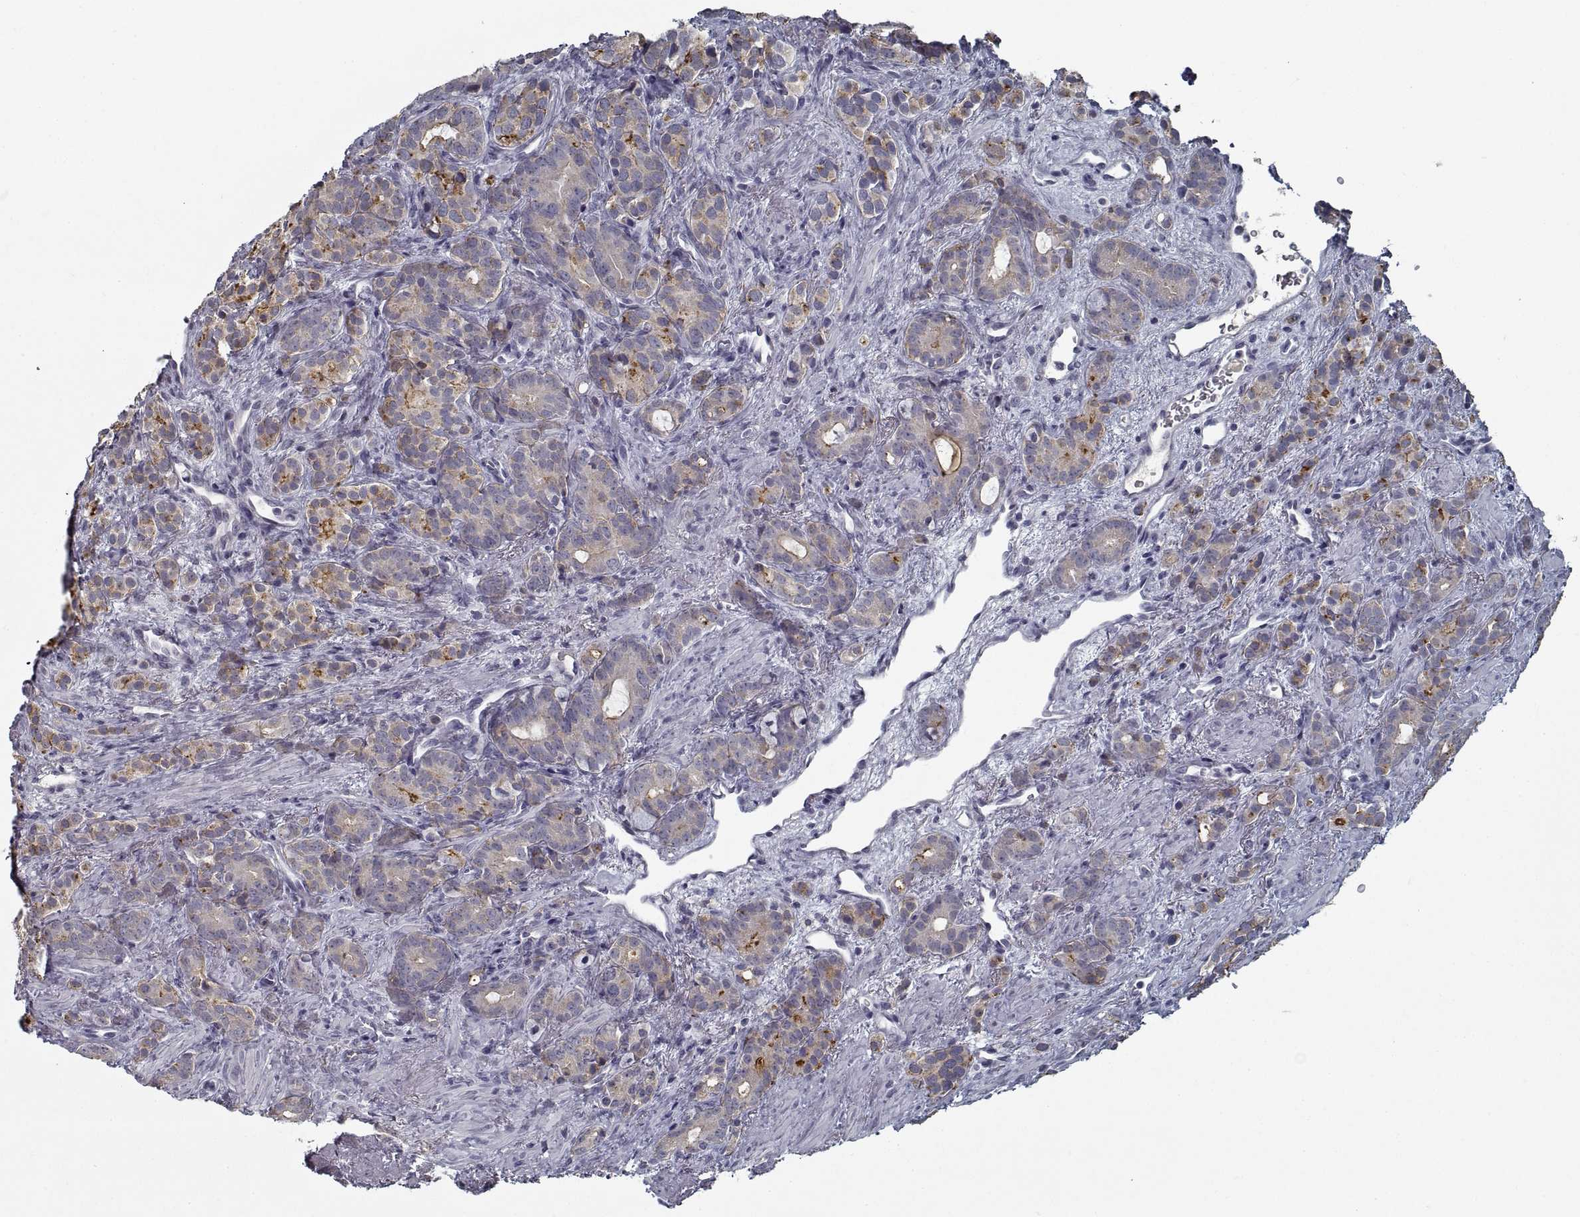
{"staining": {"intensity": "weak", "quantity": ">75%", "location": "cytoplasmic/membranous"}, "tissue": "prostate cancer", "cell_type": "Tumor cells", "image_type": "cancer", "snomed": [{"axis": "morphology", "description": "Adenocarcinoma, High grade"}, {"axis": "topography", "description": "Prostate"}], "caption": "Tumor cells demonstrate low levels of weak cytoplasmic/membranous positivity in approximately >75% of cells in prostate adenocarcinoma (high-grade). (IHC, brightfield microscopy, high magnification).", "gene": "GAD2", "patient": {"sex": "male", "age": 84}}